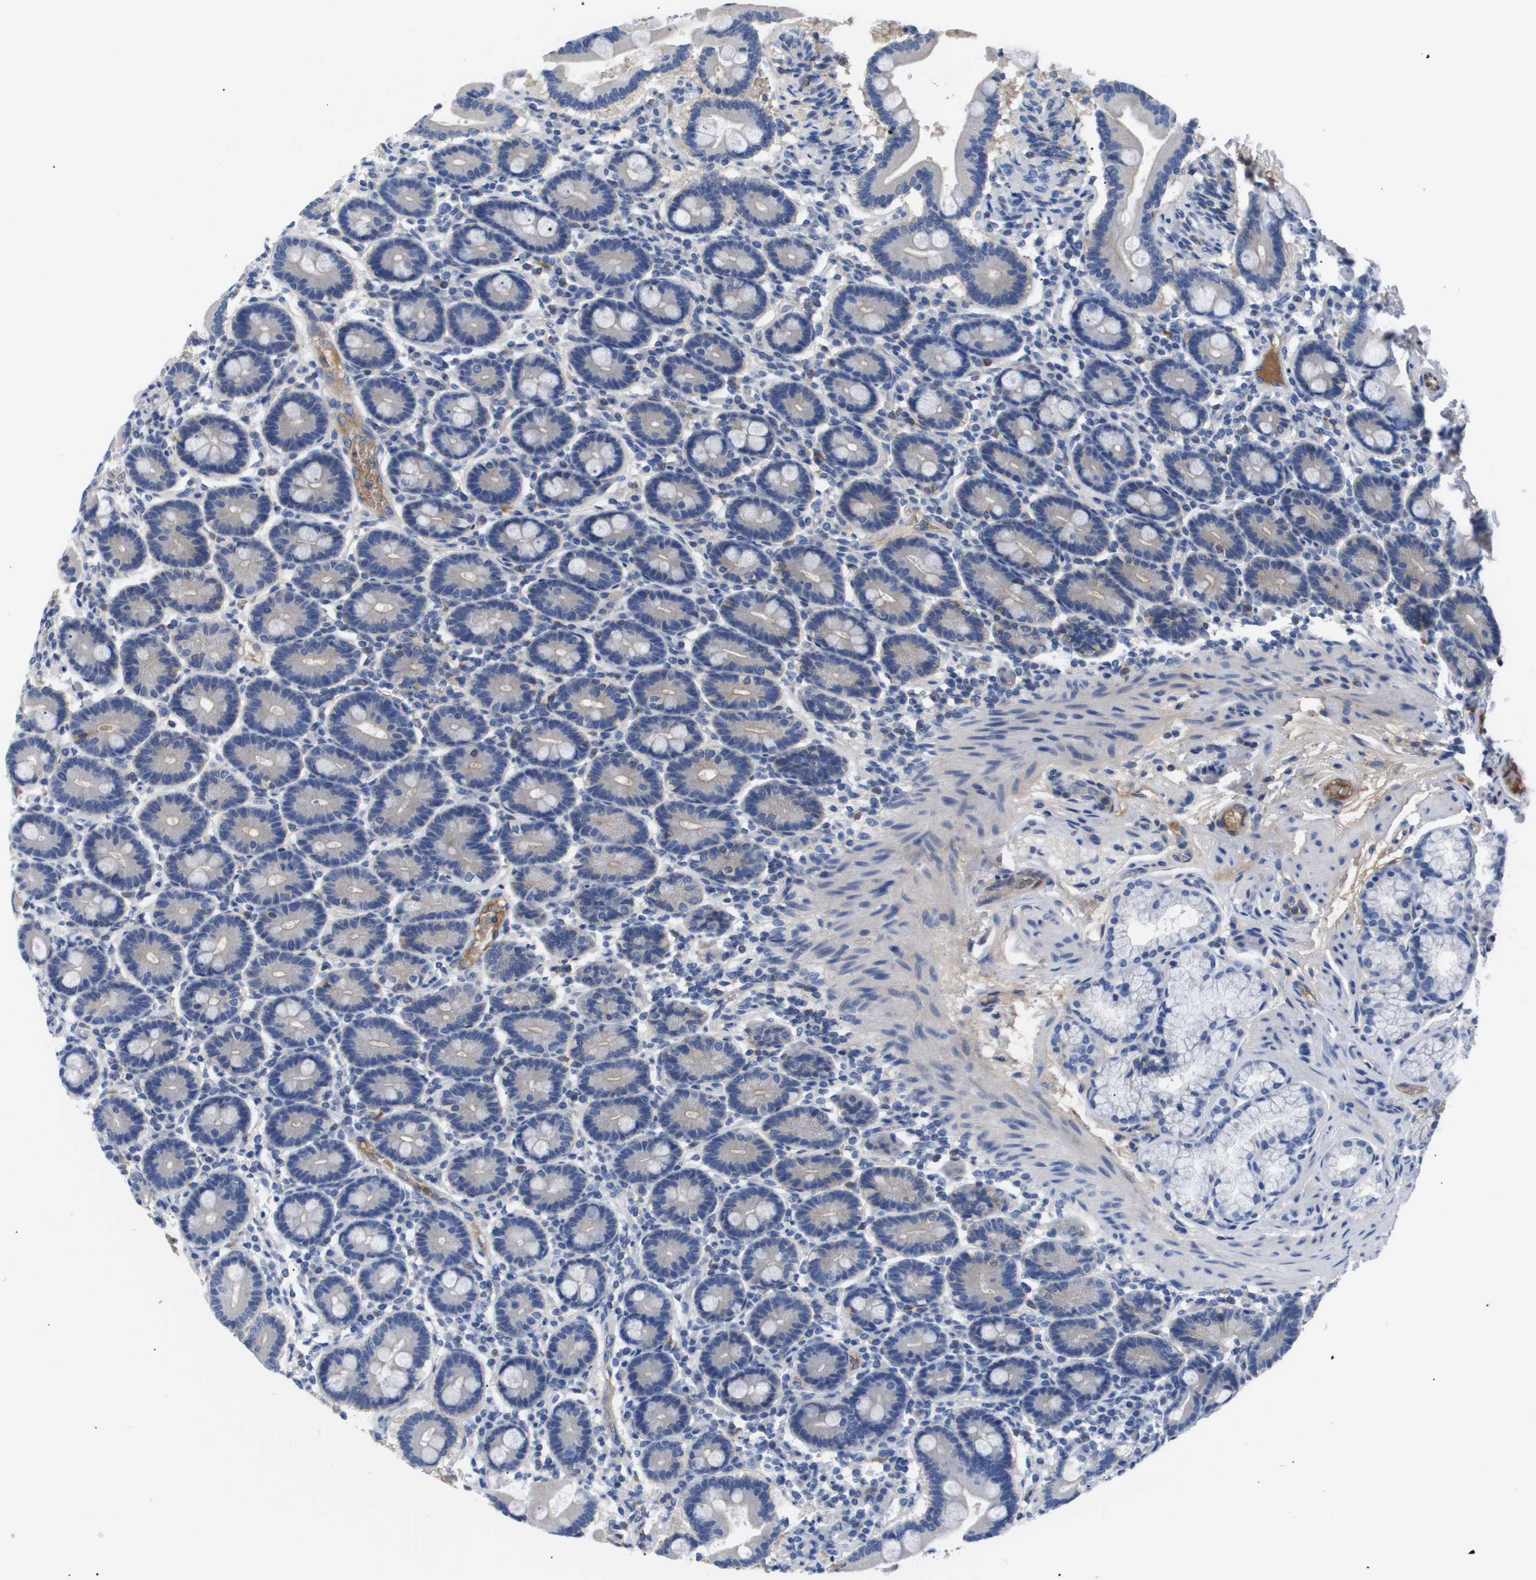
{"staining": {"intensity": "negative", "quantity": "none", "location": "none"}, "tissue": "duodenum", "cell_type": "Glandular cells", "image_type": "normal", "snomed": [{"axis": "morphology", "description": "Normal tissue, NOS"}, {"axis": "topography", "description": "Duodenum"}], "caption": "Photomicrograph shows no significant protein staining in glandular cells of normal duodenum. (DAB IHC, high magnification).", "gene": "SERPINA6", "patient": {"sex": "male", "age": 54}}